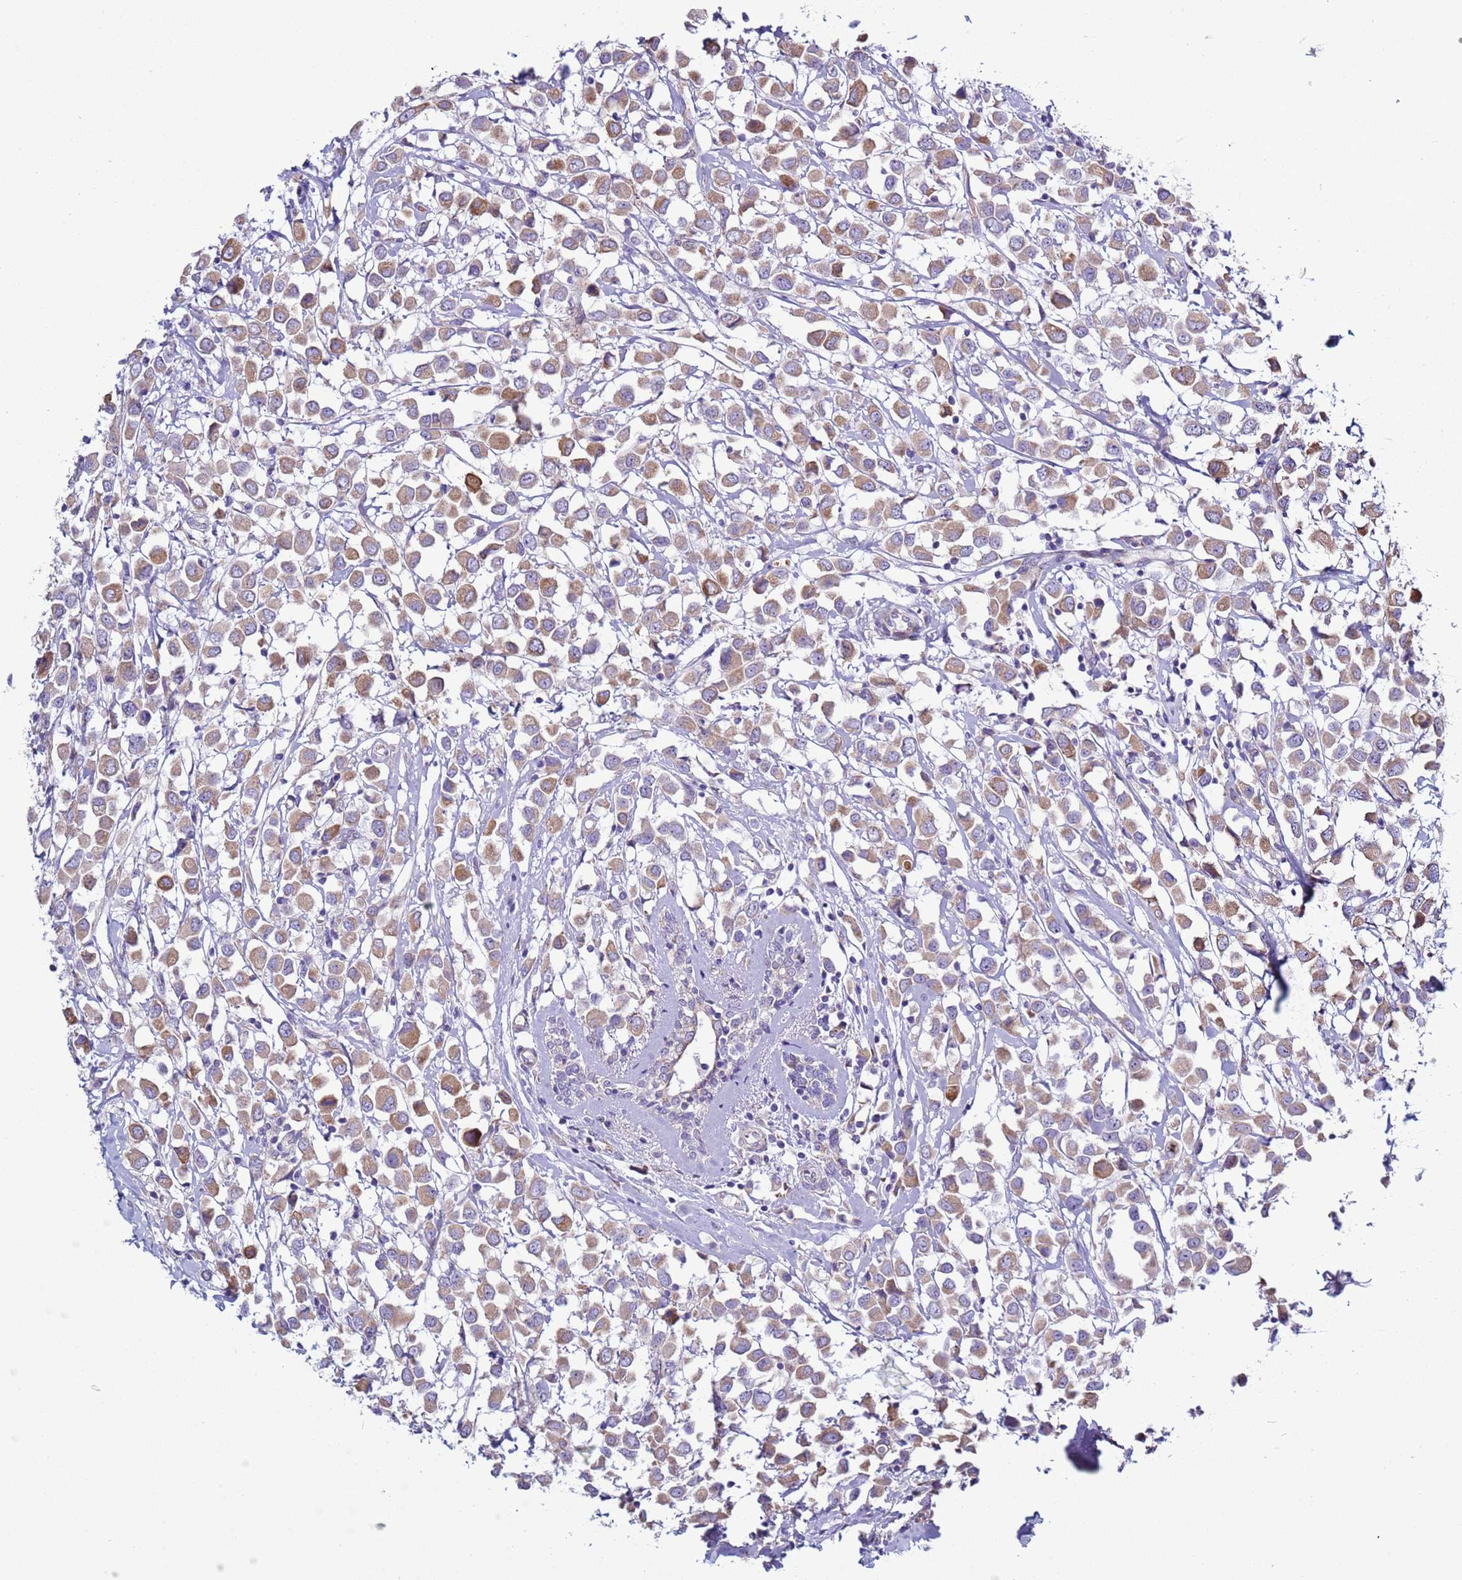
{"staining": {"intensity": "moderate", "quantity": ">75%", "location": "cytoplasmic/membranous"}, "tissue": "breast cancer", "cell_type": "Tumor cells", "image_type": "cancer", "snomed": [{"axis": "morphology", "description": "Duct carcinoma"}, {"axis": "topography", "description": "Breast"}], "caption": "This micrograph displays immunohistochemistry (IHC) staining of human breast cancer, with medium moderate cytoplasmic/membranous positivity in approximately >75% of tumor cells.", "gene": "ABHD17B", "patient": {"sex": "female", "age": 61}}